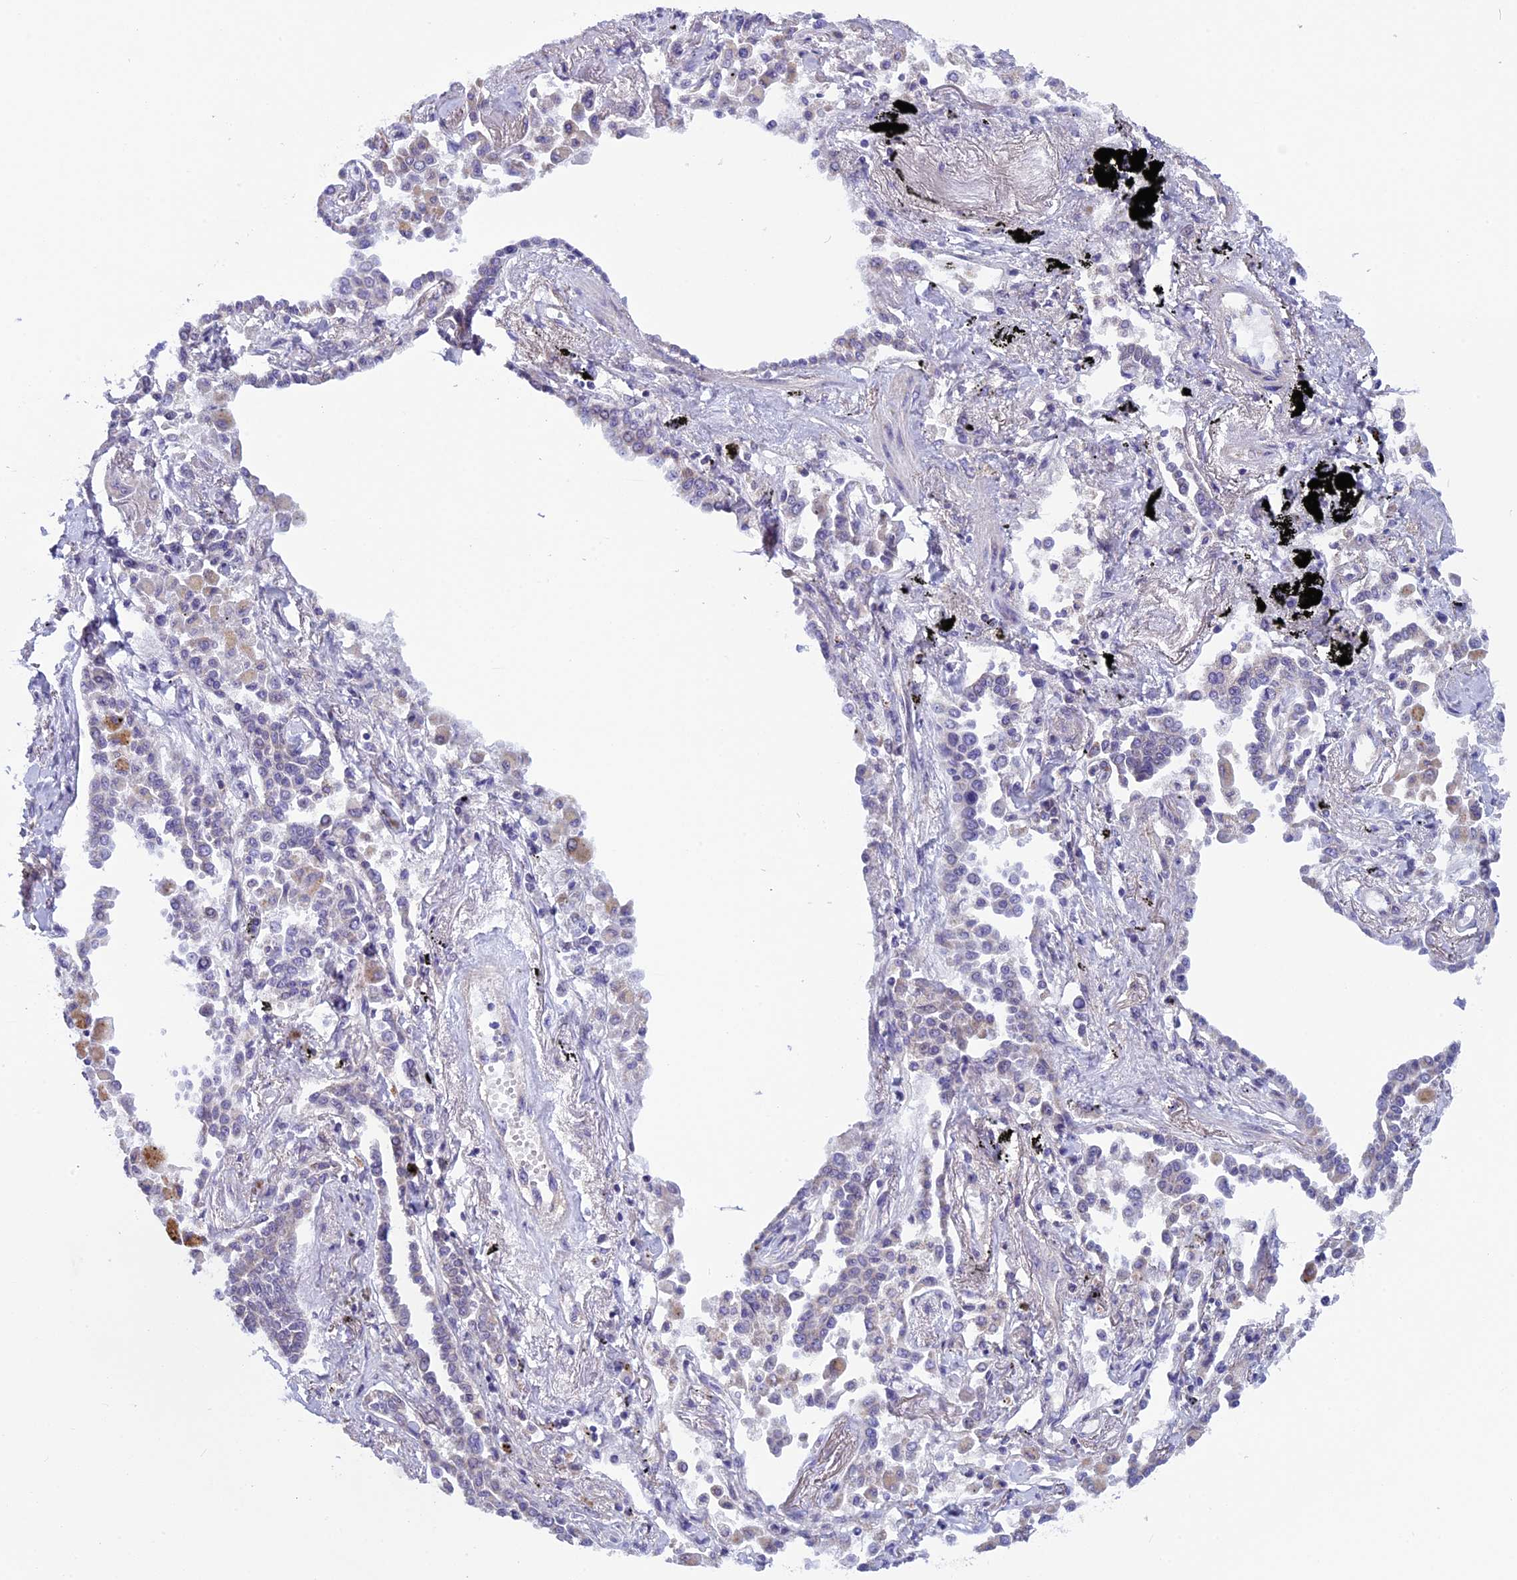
{"staining": {"intensity": "moderate", "quantity": "25%-75%", "location": "cytoplasmic/membranous"}, "tissue": "lung cancer", "cell_type": "Tumor cells", "image_type": "cancer", "snomed": [{"axis": "morphology", "description": "Adenocarcinoma, NOS"}, {"axis": "topography", "description": "Lung"}], "caption": "A micrograph showing moderate cytoplasmic/membranous positivity in about 25%-75% of tumor cells in adenocarcinoma (lung), as visualized by brown immunohistochemical staining.", "gene": "ZNF317", "patient": {"sex": "male", "age": 67}}